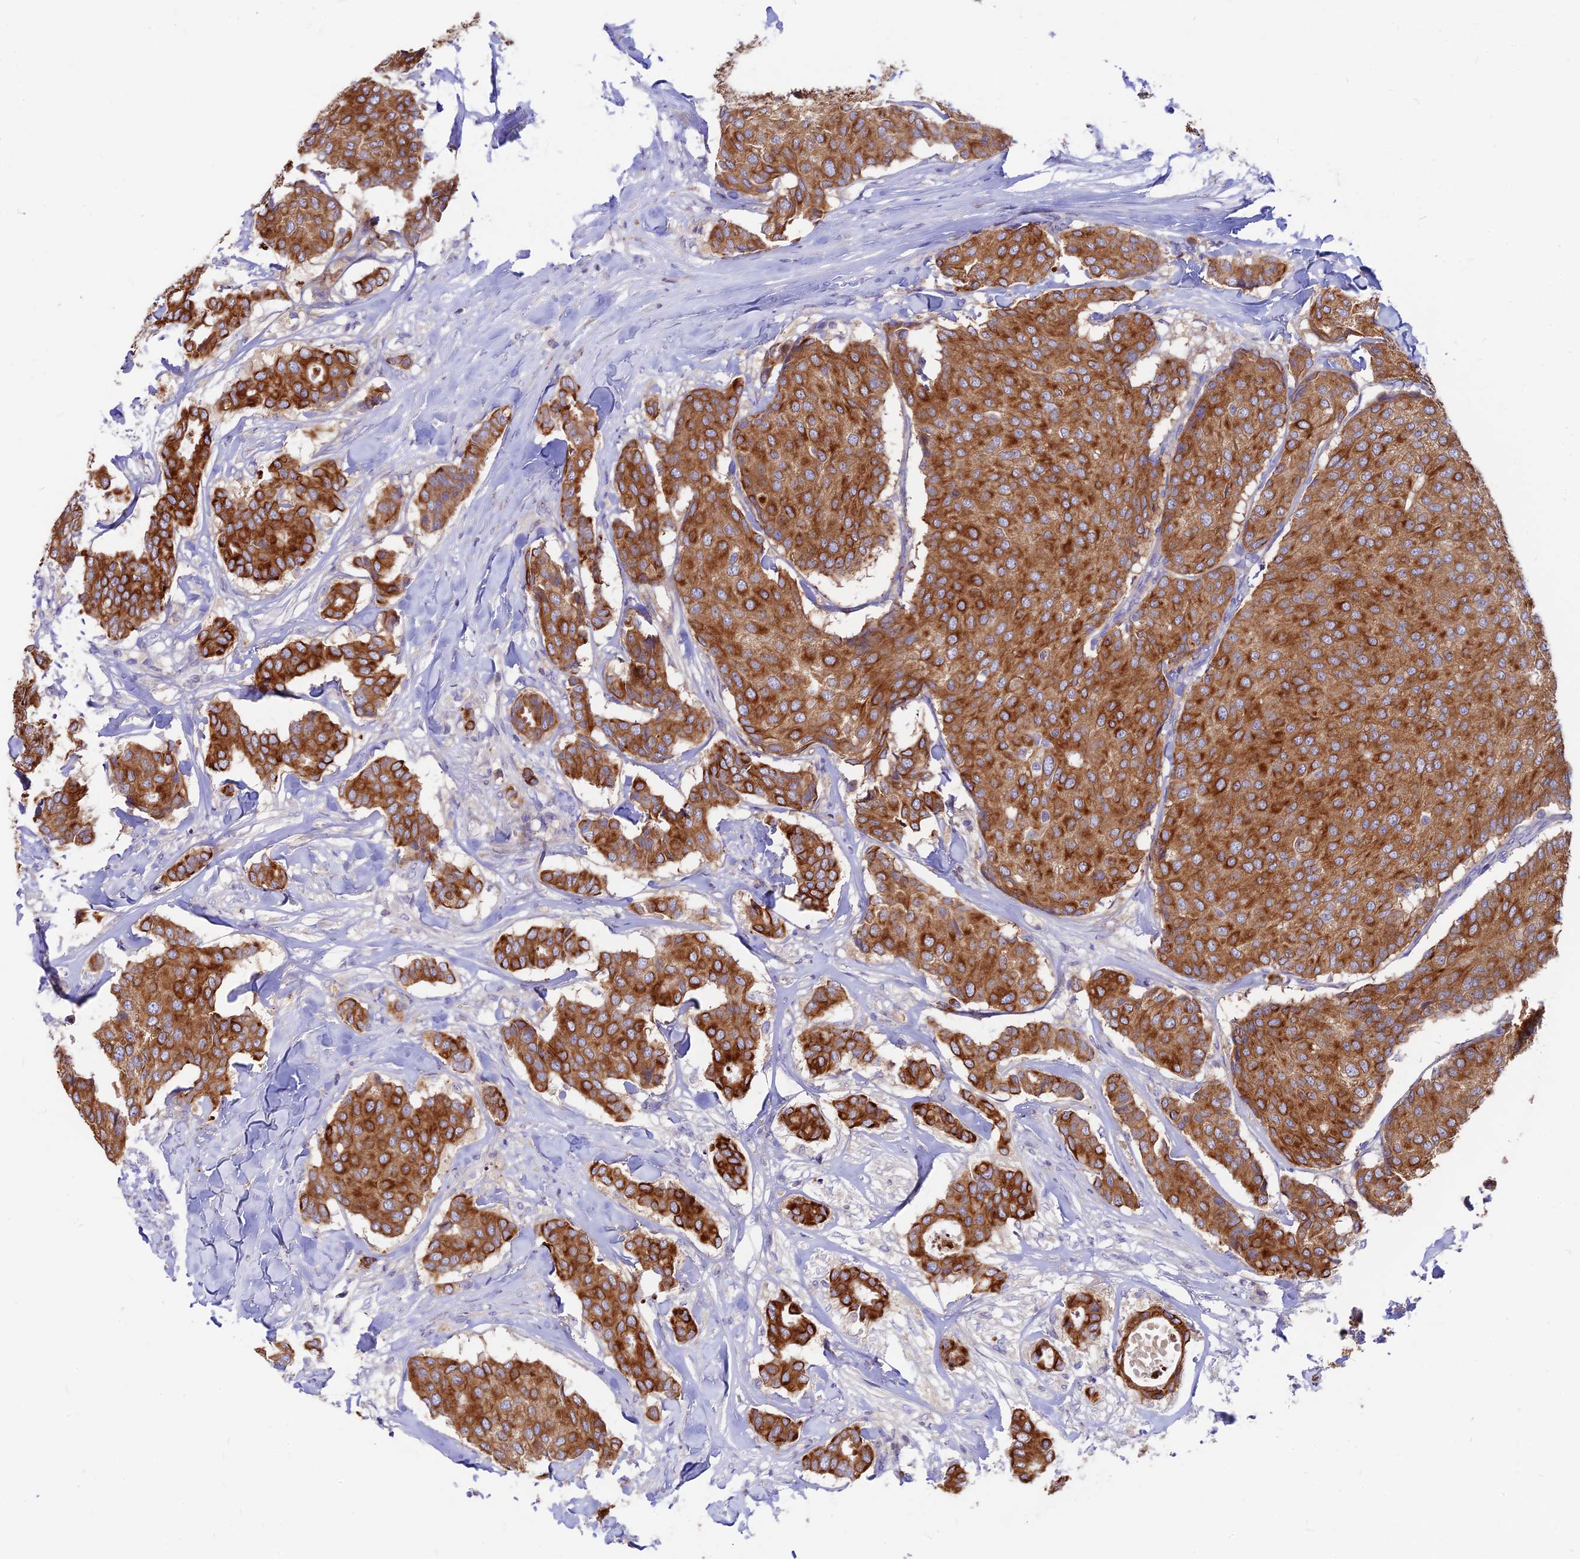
{"staining": {"intensity": "strong", "quantity": ">75%", "location": "cytoplasmic/membranous"}, "tissue": "breast cancer", "cell_type": "Tumor cells", "image_type": "cancer", "snomed": [{"axis": "morphology", "description": "Duct carcinoma"}, {"axis": "topography", "description": "Breast"}], "caption": "Tumor cells demonstrate high levels of strong cytoplasmic/membranous positivity in approximately >75% of cells in breast cancer.", "gene": "DENND2D", "patient": {"sex": "female", "age": 75}}